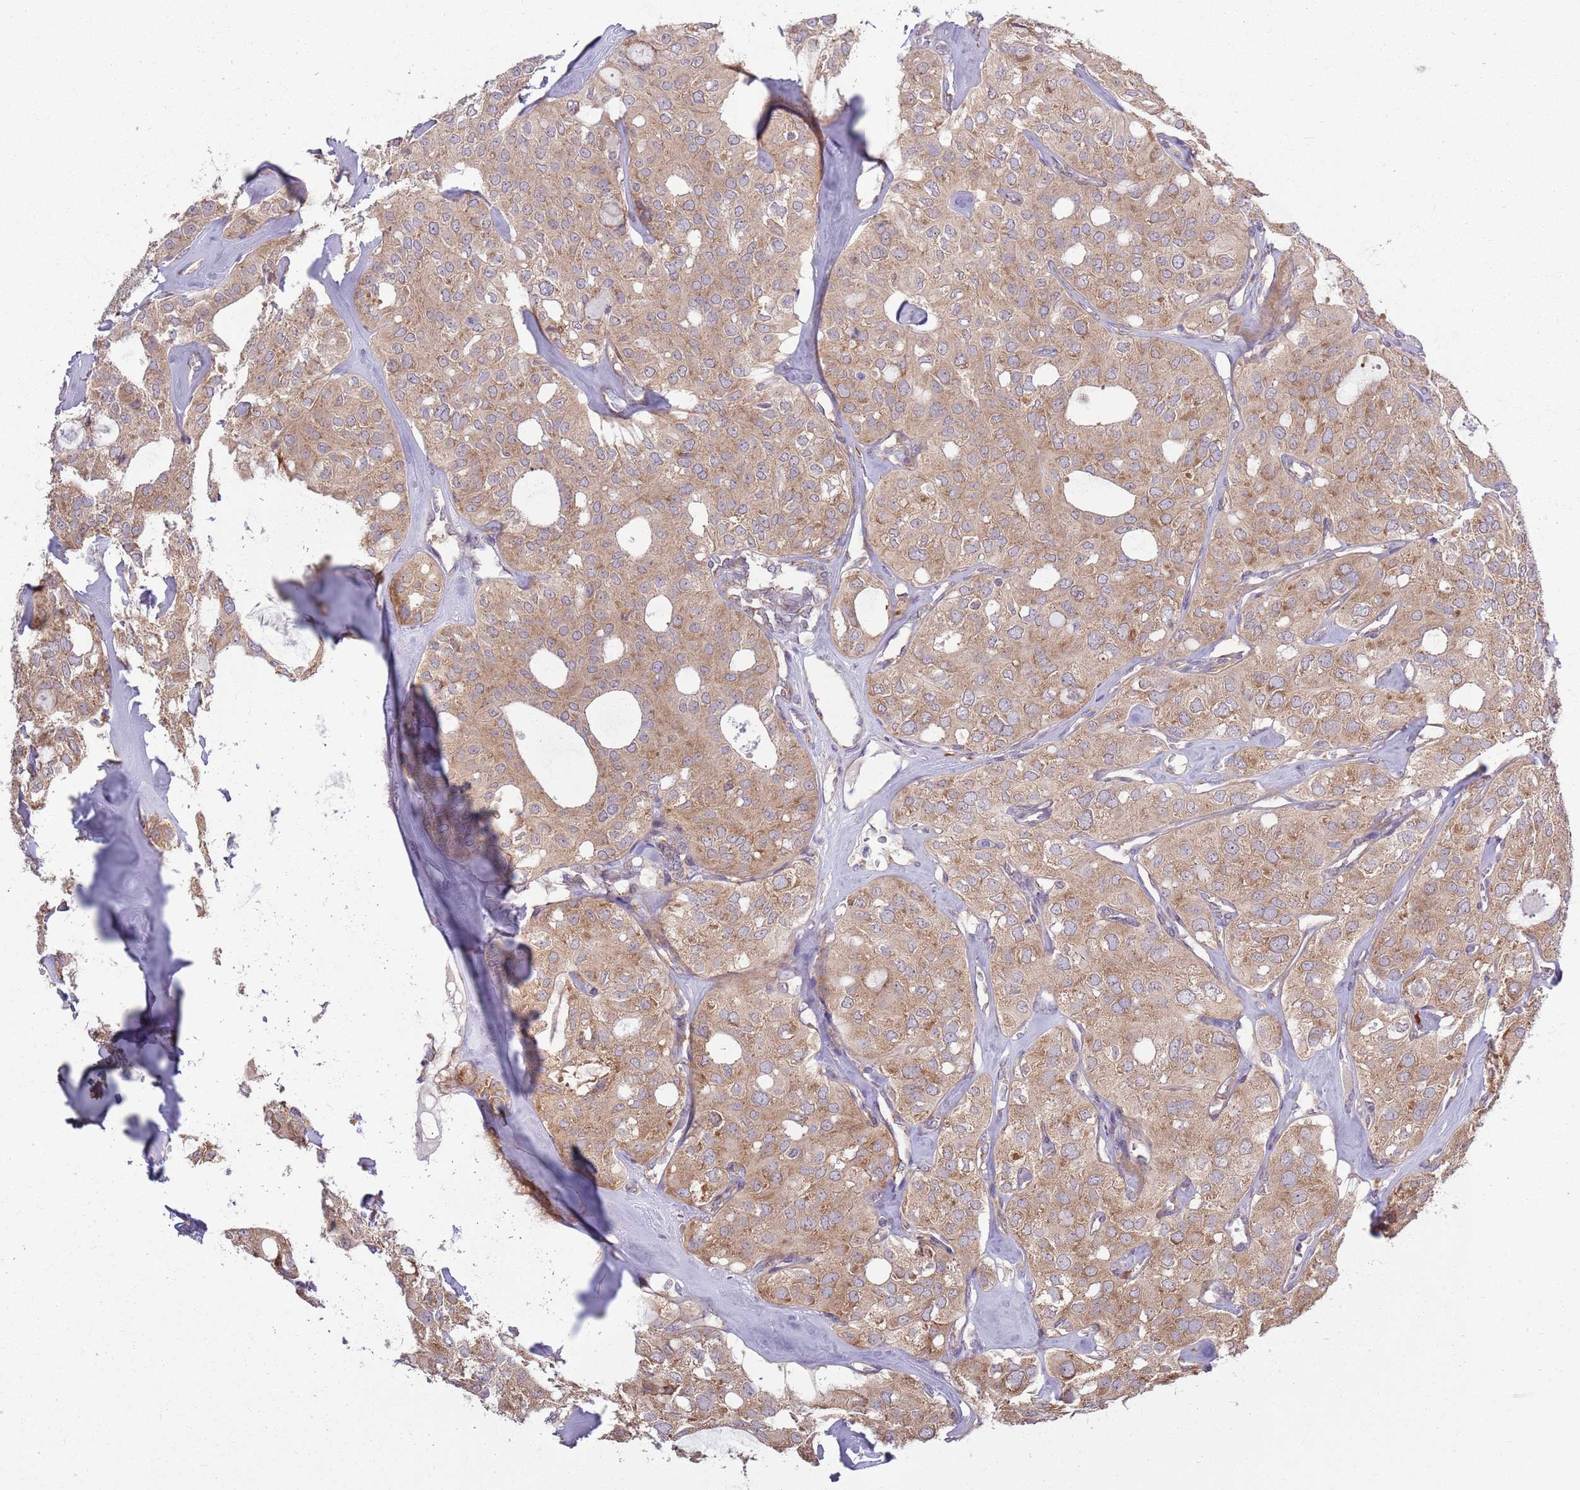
{"staining": {"intensity": "weak", "quantity": ">75%", "location": "cytoplasmic/membranous"}, "tissue": "thyroid cancer", "cell_type": "Tumor cells", "image_type": "cancer", "snomed": [{"axis": "morphology", "description": "Follicular adenoma carcinoma, NOS"}, {"axis": "topography", "description": "Thyroid gland"}], "caption": "Brown immunohistochemical staining in human follicular adenoma carcinoma (thyroid) exhibits weak cytoplasmic/membranous positivity in approximately >75% of tumor cells.", "gene": "RPL17-C18orf32", "patient": {"sex": "male", "age": 75}}